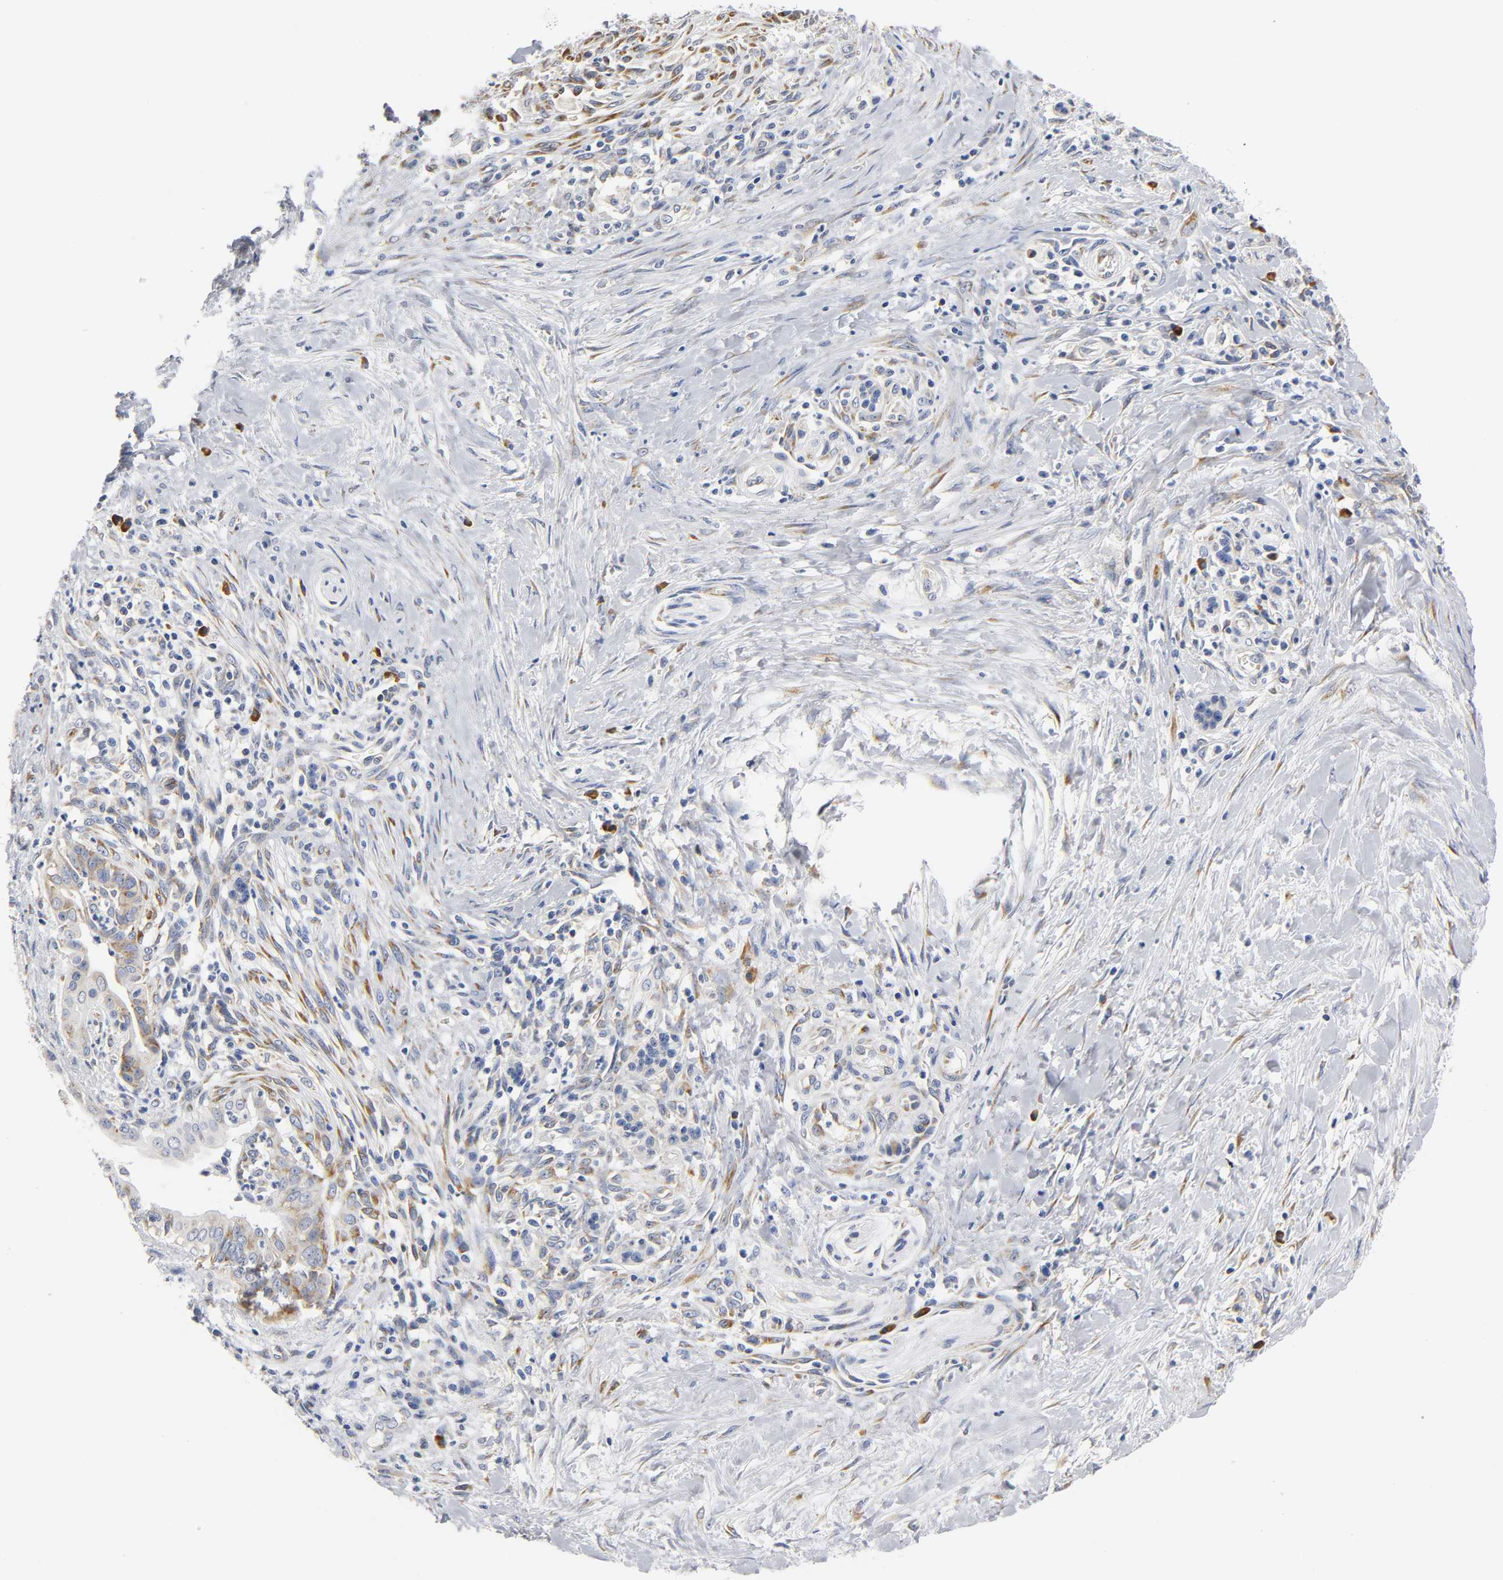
{"staining": {"intensity": "weak", "quantity": "25%-75%", "location": "cytoplasmic/membranous"}, "tissue": "pancreatic cancer", "cell_type": "Tumor cells", "image_type": "cancer", "snomed": [{"axis": "morphology", "description": "Adenocarcinoma, NOS"}, {"axis": "topography", "description": "Pancreas"}], "caption": "Immunohistochemical staining of pancreatic cancer (adenocarcinoma) demonstrates low levels of weak cytoplasmic/membranous protein positivity in approximately 25%-75% of tumor cells.", "gene": "REL", "patient": {"sex": "male", "age": 59}}